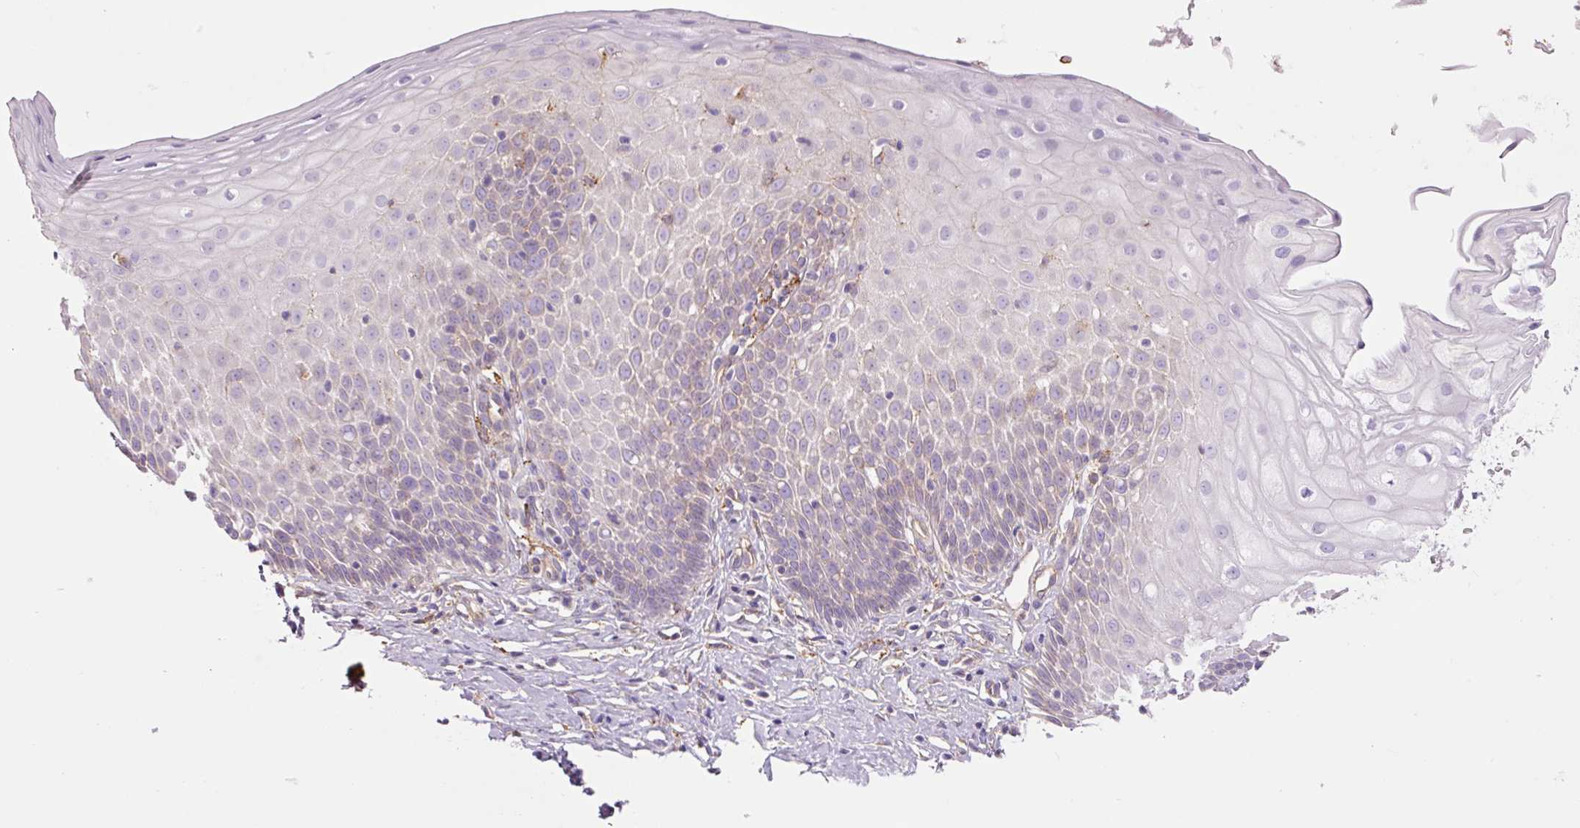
{"staining": {"intensity": "negative", "quantity": "none", "location": "none"}, "tissue": "cervix", "cell_type": "Glandular cells", "image_type": "normal", "snomed": [{"axis": "morphology", "description": "Normal tissue, NOS"}, {"axis": "topography", "description": "Cervix"}], "caption": "The photomicrograph demonstrates no significant expression in glandular cells of cervix.", "gene": "SH2D6", "patient": {"sex": "female", "age": 36}}